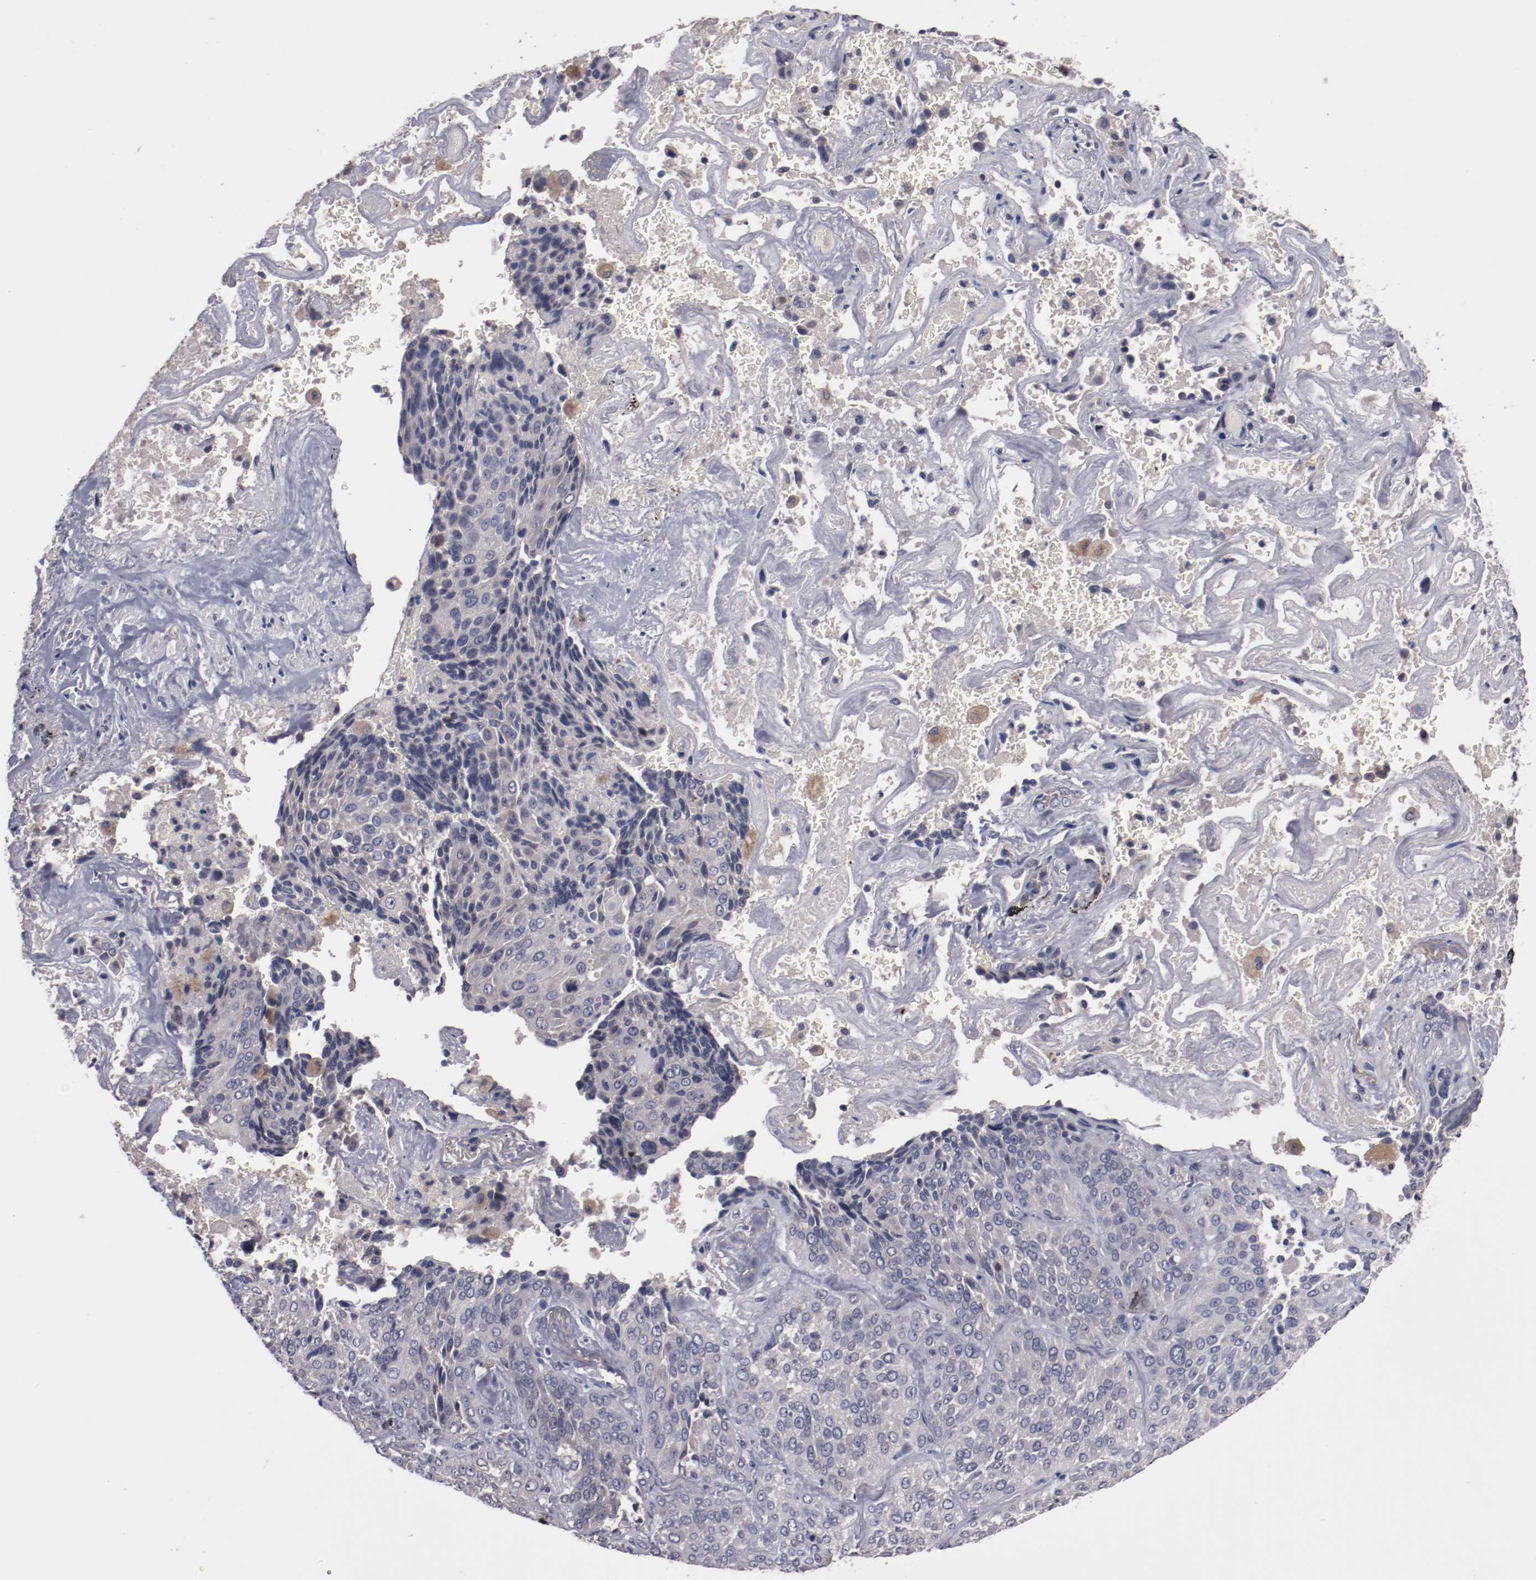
{"staining": {"intensity": "weak", "quantity": "<25%", "location": "cytoplasmic/membranous"}, "tissue": "lung cancer", "cell_type": "Tumor cells", "image_type": "cancer", "snomed": [{"axis": "morphology", "description": "Squamous cell carcinoma, NOS"}, {"axis": "topography", "description": "Lung"}], "caption": "This photomicrograph is of squamous cell carcinoma (lung) stained with IHC to label a protein in brown with the nuclei are counter-stained blue. There is no expression in tumor cells.", "gene": "FAM81A", "patient": {"sex": "male", "age": 54}}